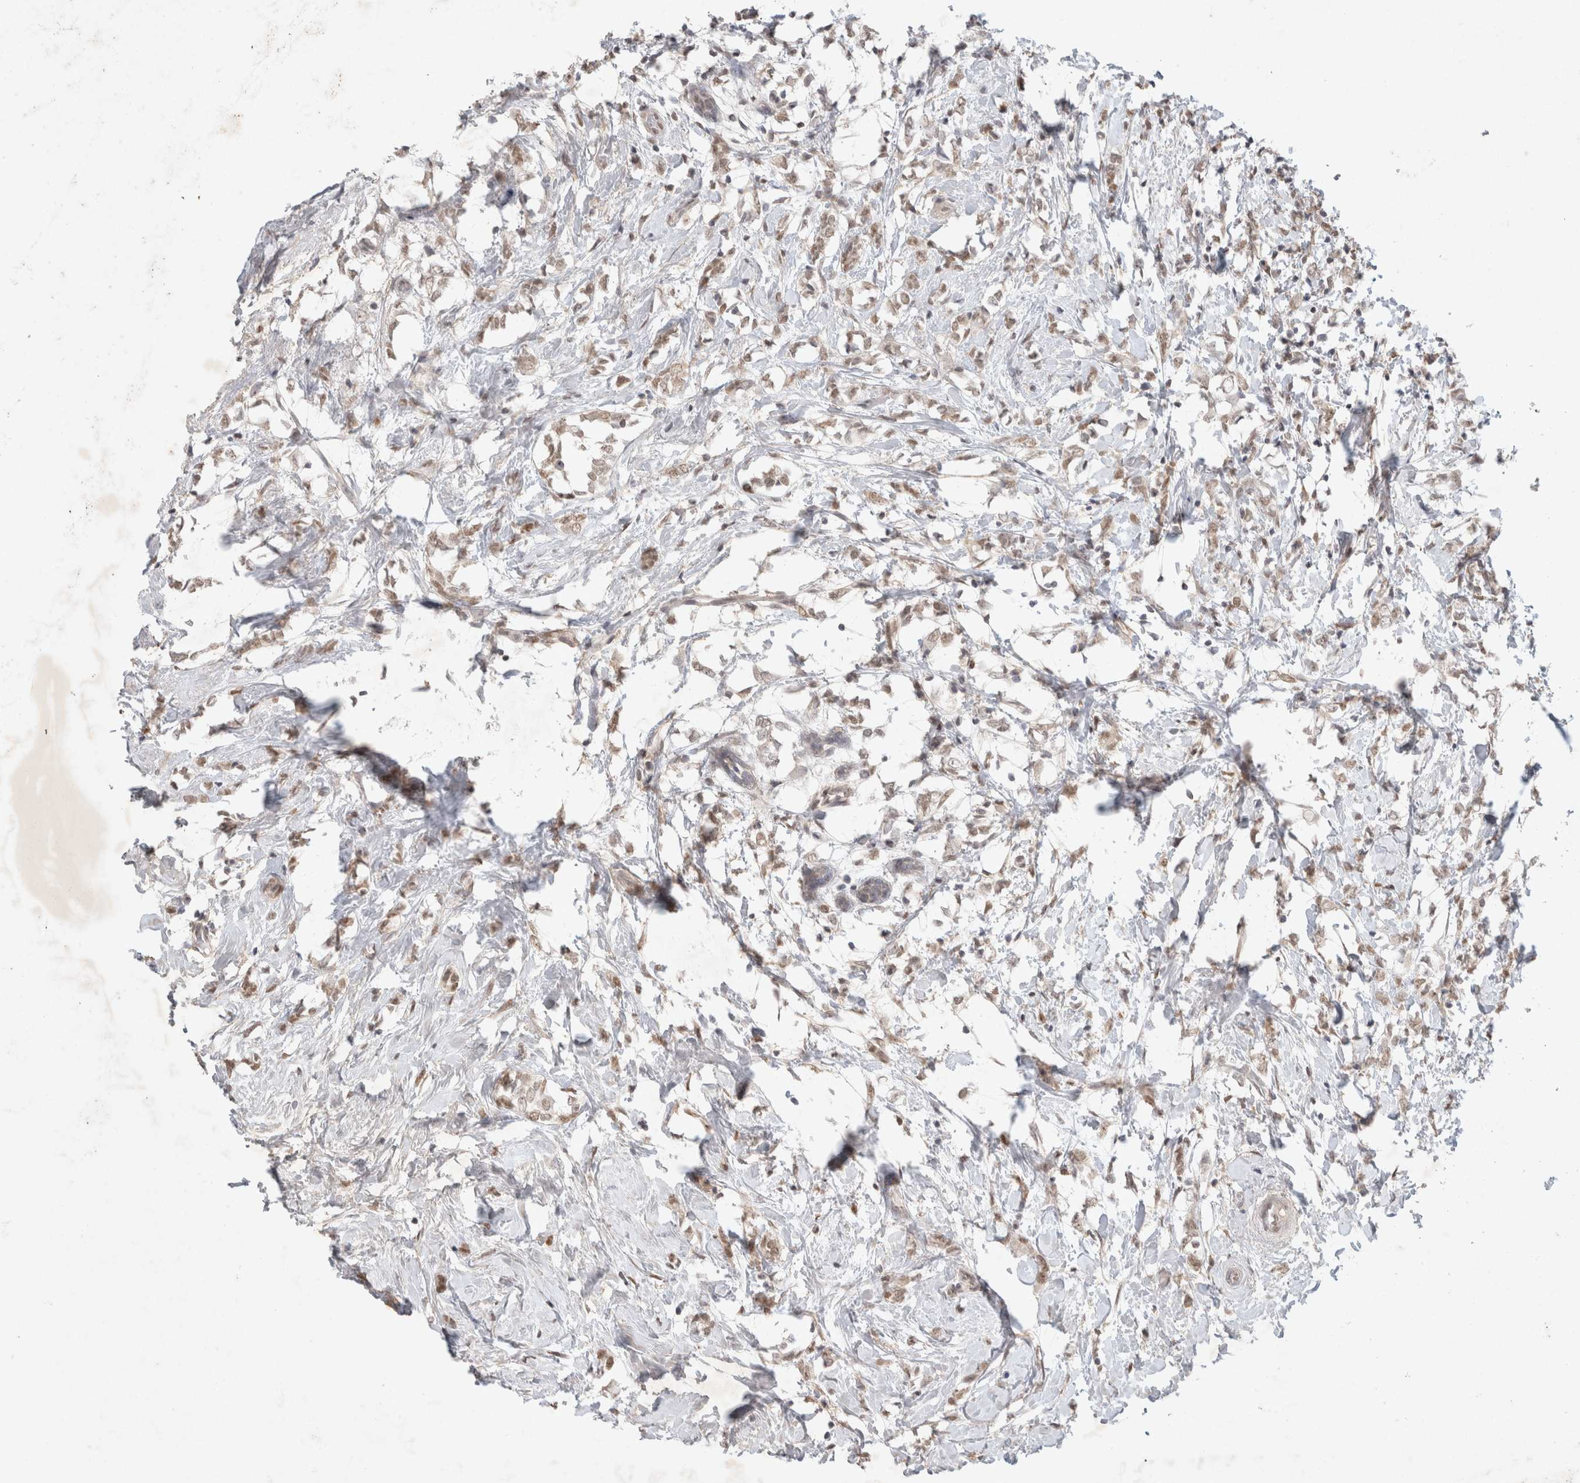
{"staining": {"intensity": "weak", "quantity": ">75%", "location": "cytoplasmic/membranous,nuclear"}, "tissue": "breast cancer", "cell_type": "Tumor cells", "image_type": "cancer", "snomed": [{"axis": "morphology", "description": "Normal tissue, NOS"}, {"axis": "morphology", "description": "Lobular carcinoma"}, {"axis": "topography", "description": "Breast"}], "caption": "This is a photomicrograph of immunohistochemistry staining of breast cancer (lobular carcinoma), which shows weak staining in the cytoplasmic/membranous and nuclear of tumor cells.", "gene": "FBXO42", "patient": {"sex": "female", "age": 47}}